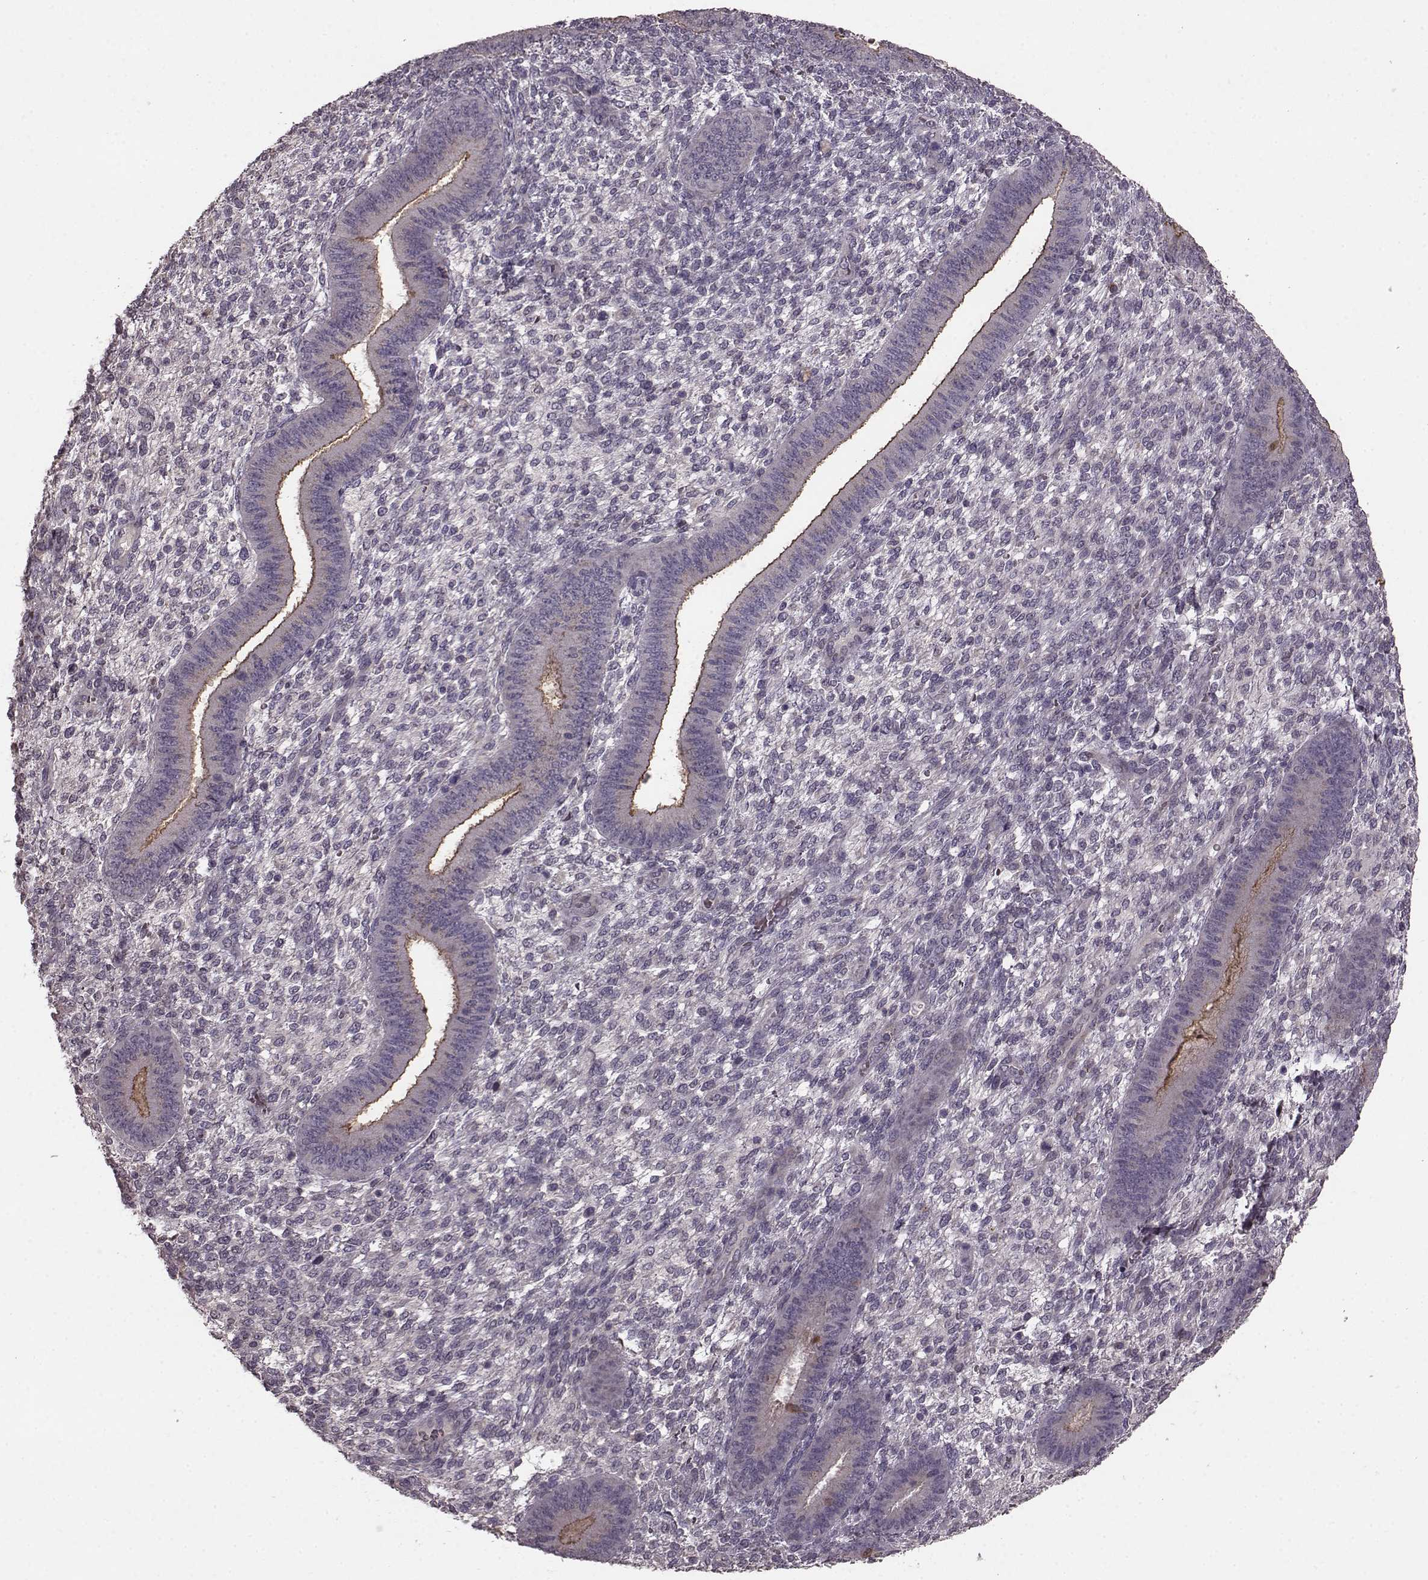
{"staining": {"intensity": "negative", "quantity": "none", "location": "none"}, "tissue": "endometrium", "cell_type": "Cells in endometrial stroma", "image_type": "normal", "snomed": [{"axis": "morphology", "description": "Normal tissue, NOS"}, {"axis": "topography", "description": "Endometrium"}], "caption": "The photomicrograph reveals no significant staining in cells in endometrial stroma of endometrium.", "gene": "SLC52A3", "patient": {"sex": "female", "age": 39}}